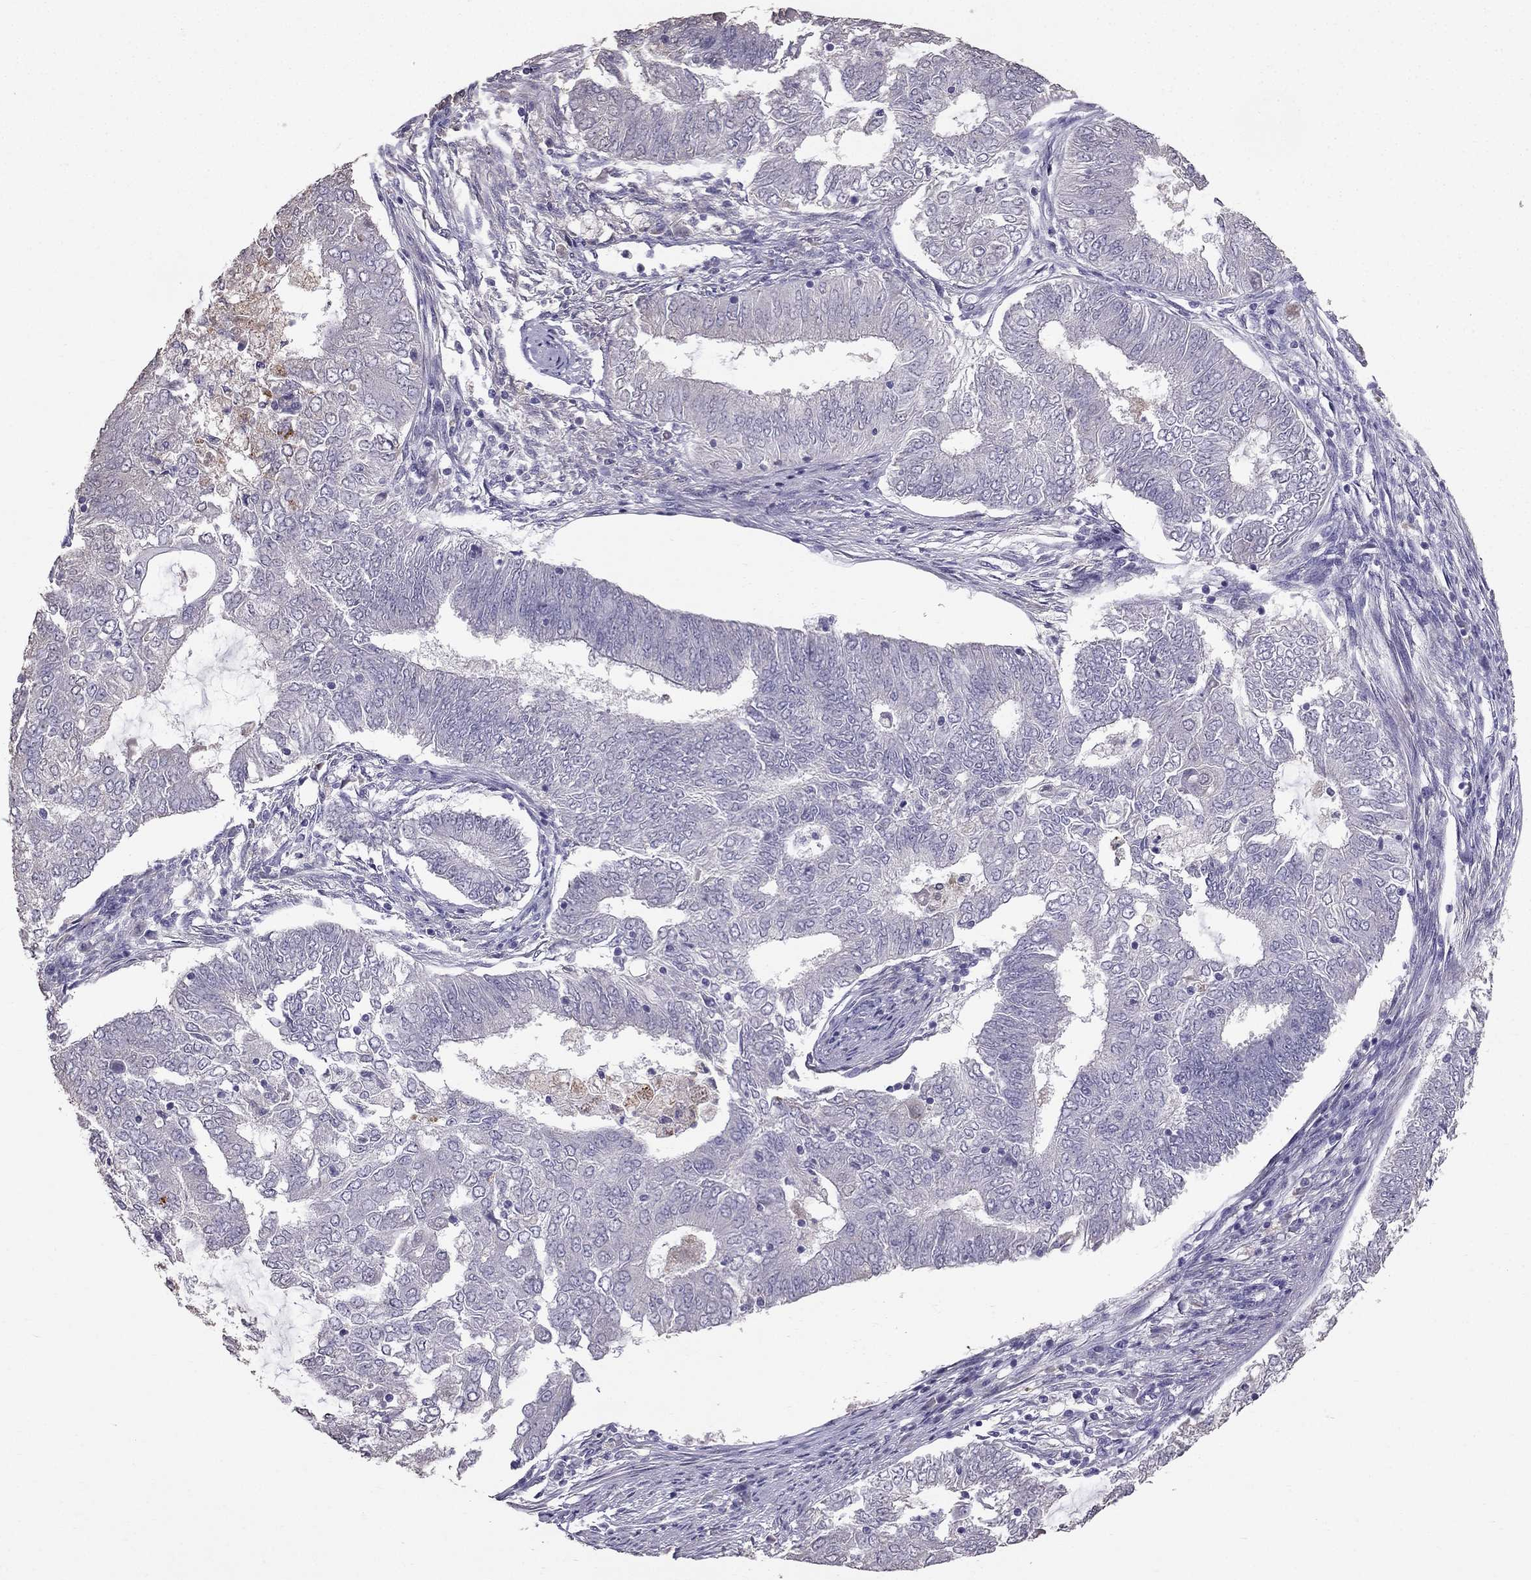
{"staining": {"intensity": "negative", "quantity": "none", "location": "none"}, "tissue": "endometrial cancer", "cell_type": "Tumor cells", "image_type": "cancer", "snomed": [{"axis": "morphology", "description": "Adenocarcinoma, NOS"}, {"axis": "topography", "description": "Endometrium"}], "caption": "Human adenocarcinoma (endometrial) stained for a protein using IHC reveals no staining in tumor cells.", "gene": "SCG5", "patient": {"sex": "female", "age": 62}}